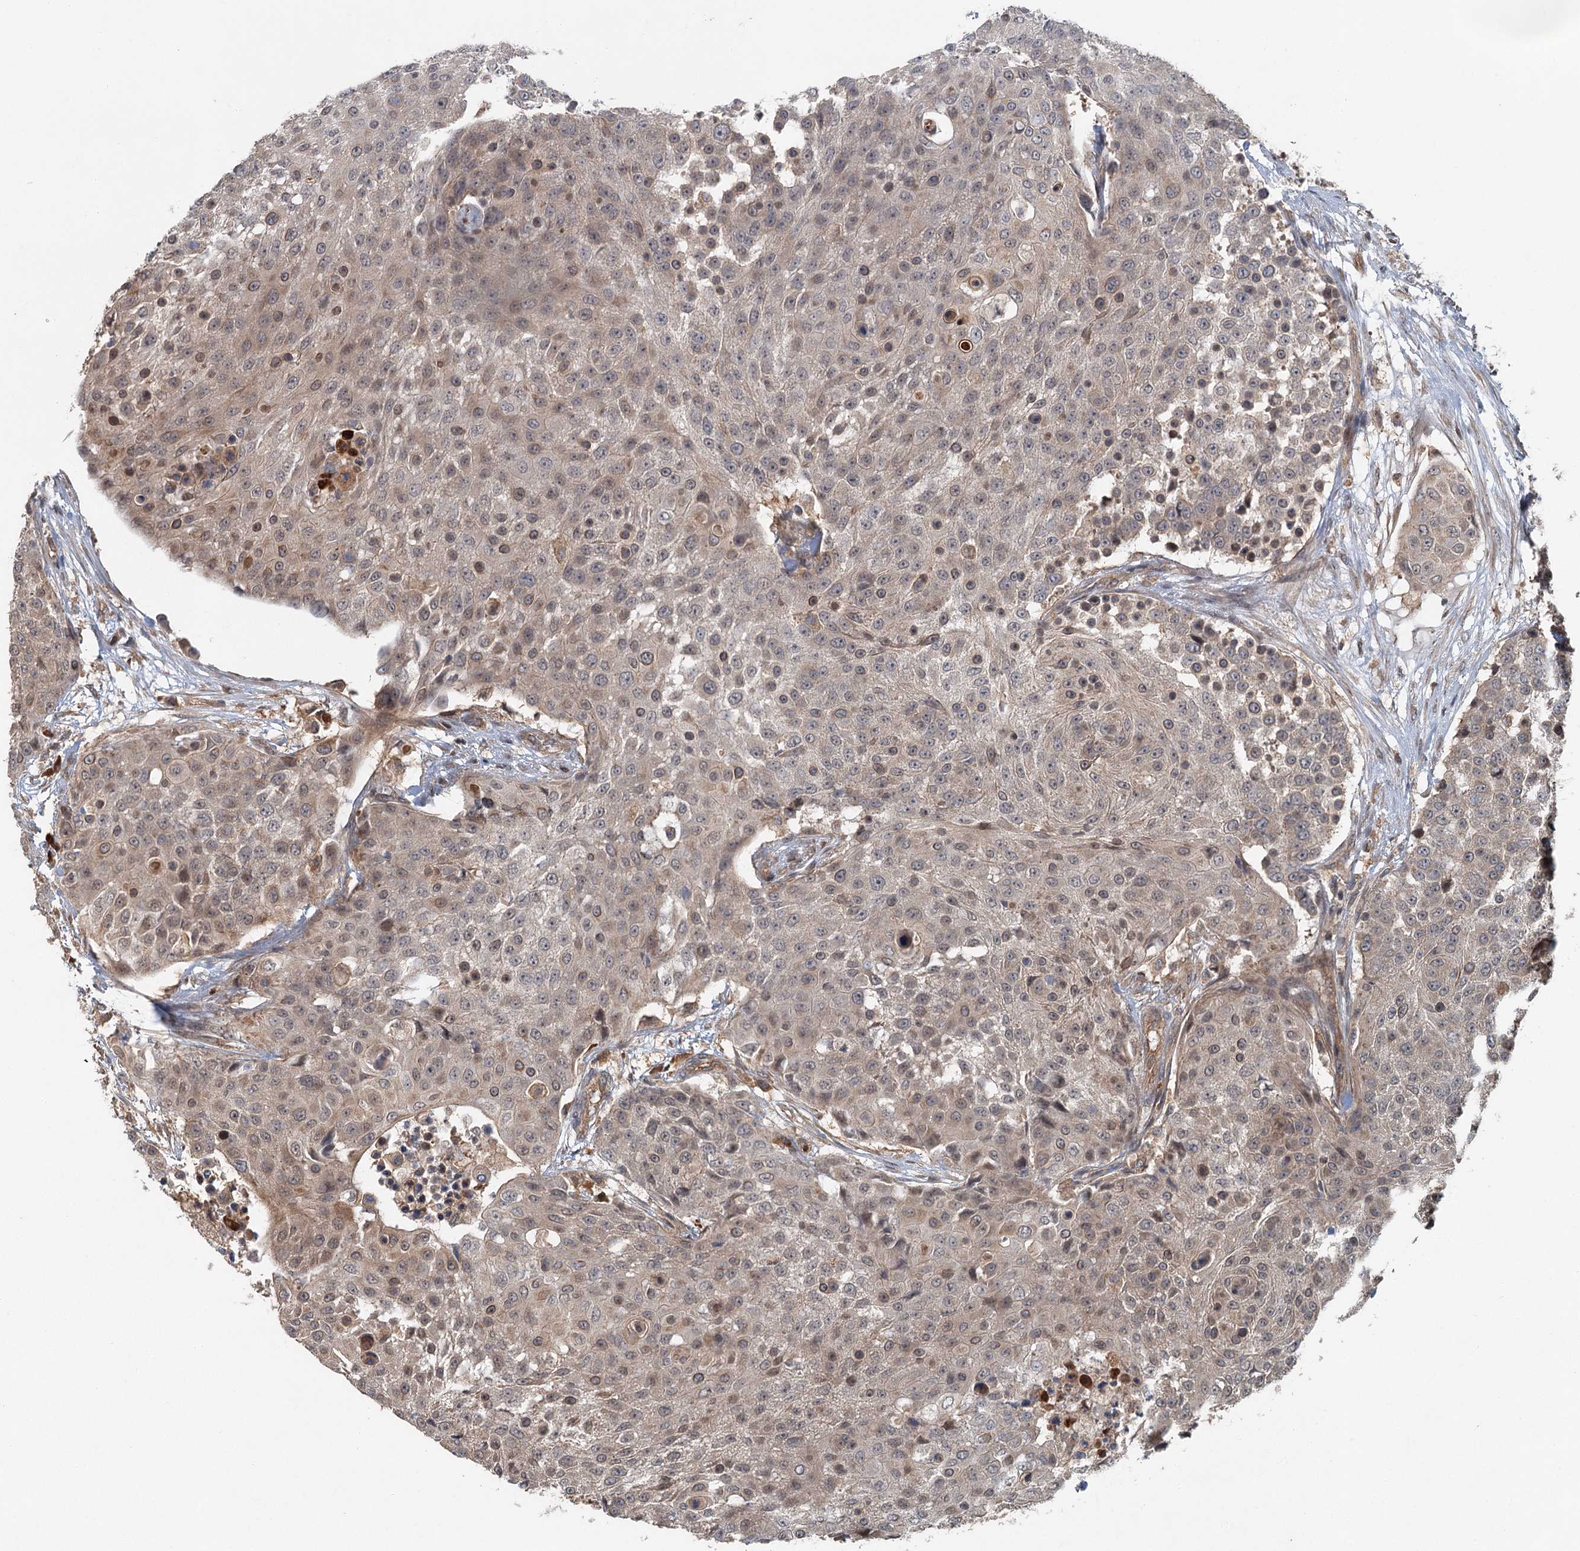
{"staining": {"intensity": "moderate", "quantity": "25%-75%", "location": "cytoplasmic/membranous,nuclear"}, "tissue": "urothelial cancer", "cell_type": "Tumor cells", "image_type": "cancer", "snomed": [{"axis": "morphology", "description": "Urothelial carcinoma, High grade"}, {"axis": "topography", "description": "Urinary bladder"}], "caption": "Protein expression analysis of urothelial carcinoma (high-grade) exhibits moderate cytoplasmic/membranous and nuclear staining in about 25%-75% of tumor cells.", "gene": "ZNF527", "patient": {"sex": "female", "age": 63}}